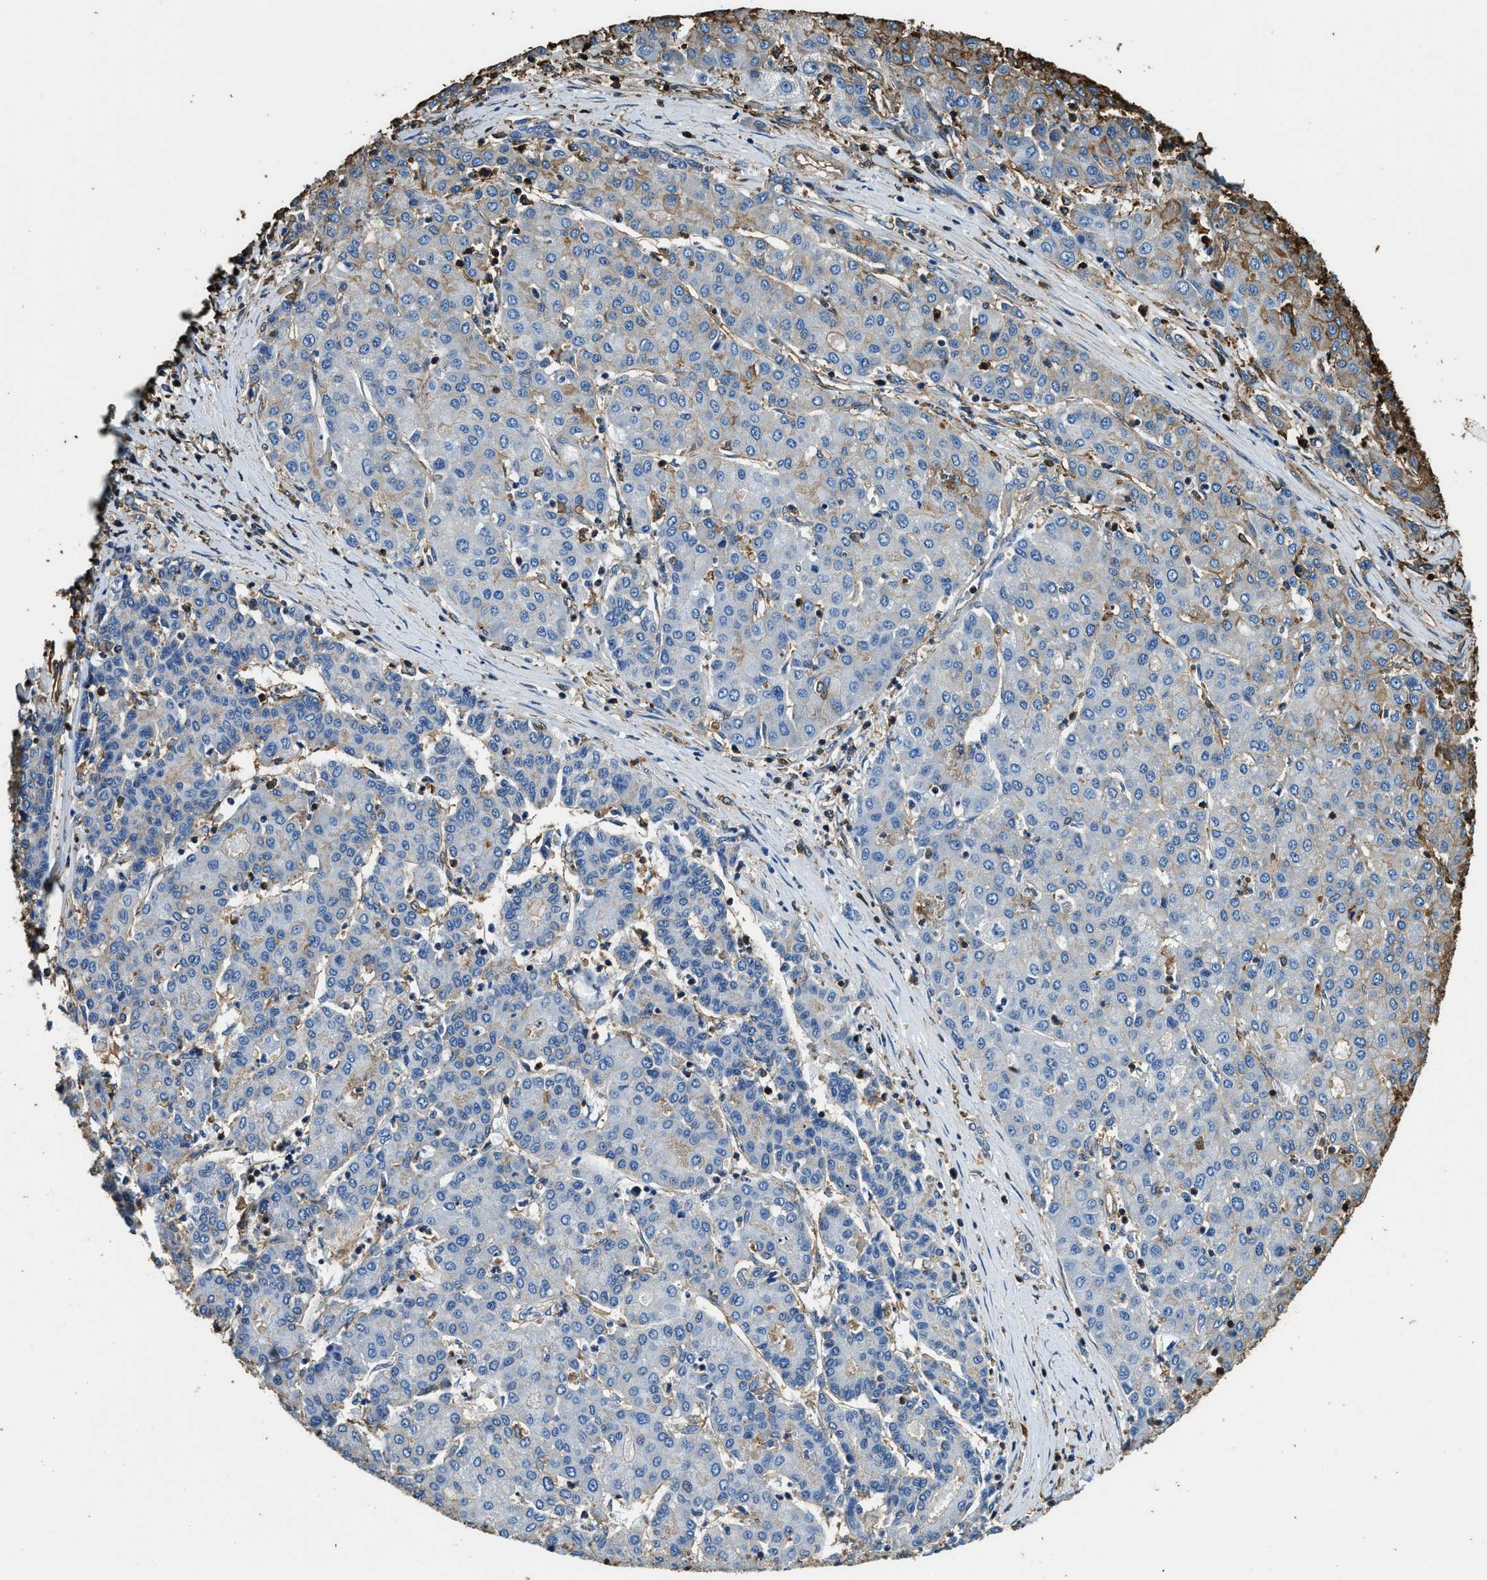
{"staining": {"intensity": "negative", "quantity": "none", "location": "none"}, "tissue": "liver cancer", "cell_type": "Tumor cells", "image_type": "cancer", "snomed": [{"axis": "morphology", "description": "Carcinoma, Hepatocellular, NOS"}, {"axis": "topography", "description": "Liver"}], "caption": "DAB (3,3'-diaminobenzidine) immunohistochemical staining of human liver hepatocellular carcinoma reveals no significant positivity in tumor cells. Brightfield microscopy of IHC stained with DAB (3,3'-diaminobenzidine) (brown) and hematoxylin (blue), captured at high magnification.", "gene": "ACCS", "patient": {"sex": "male", "age": 65}}